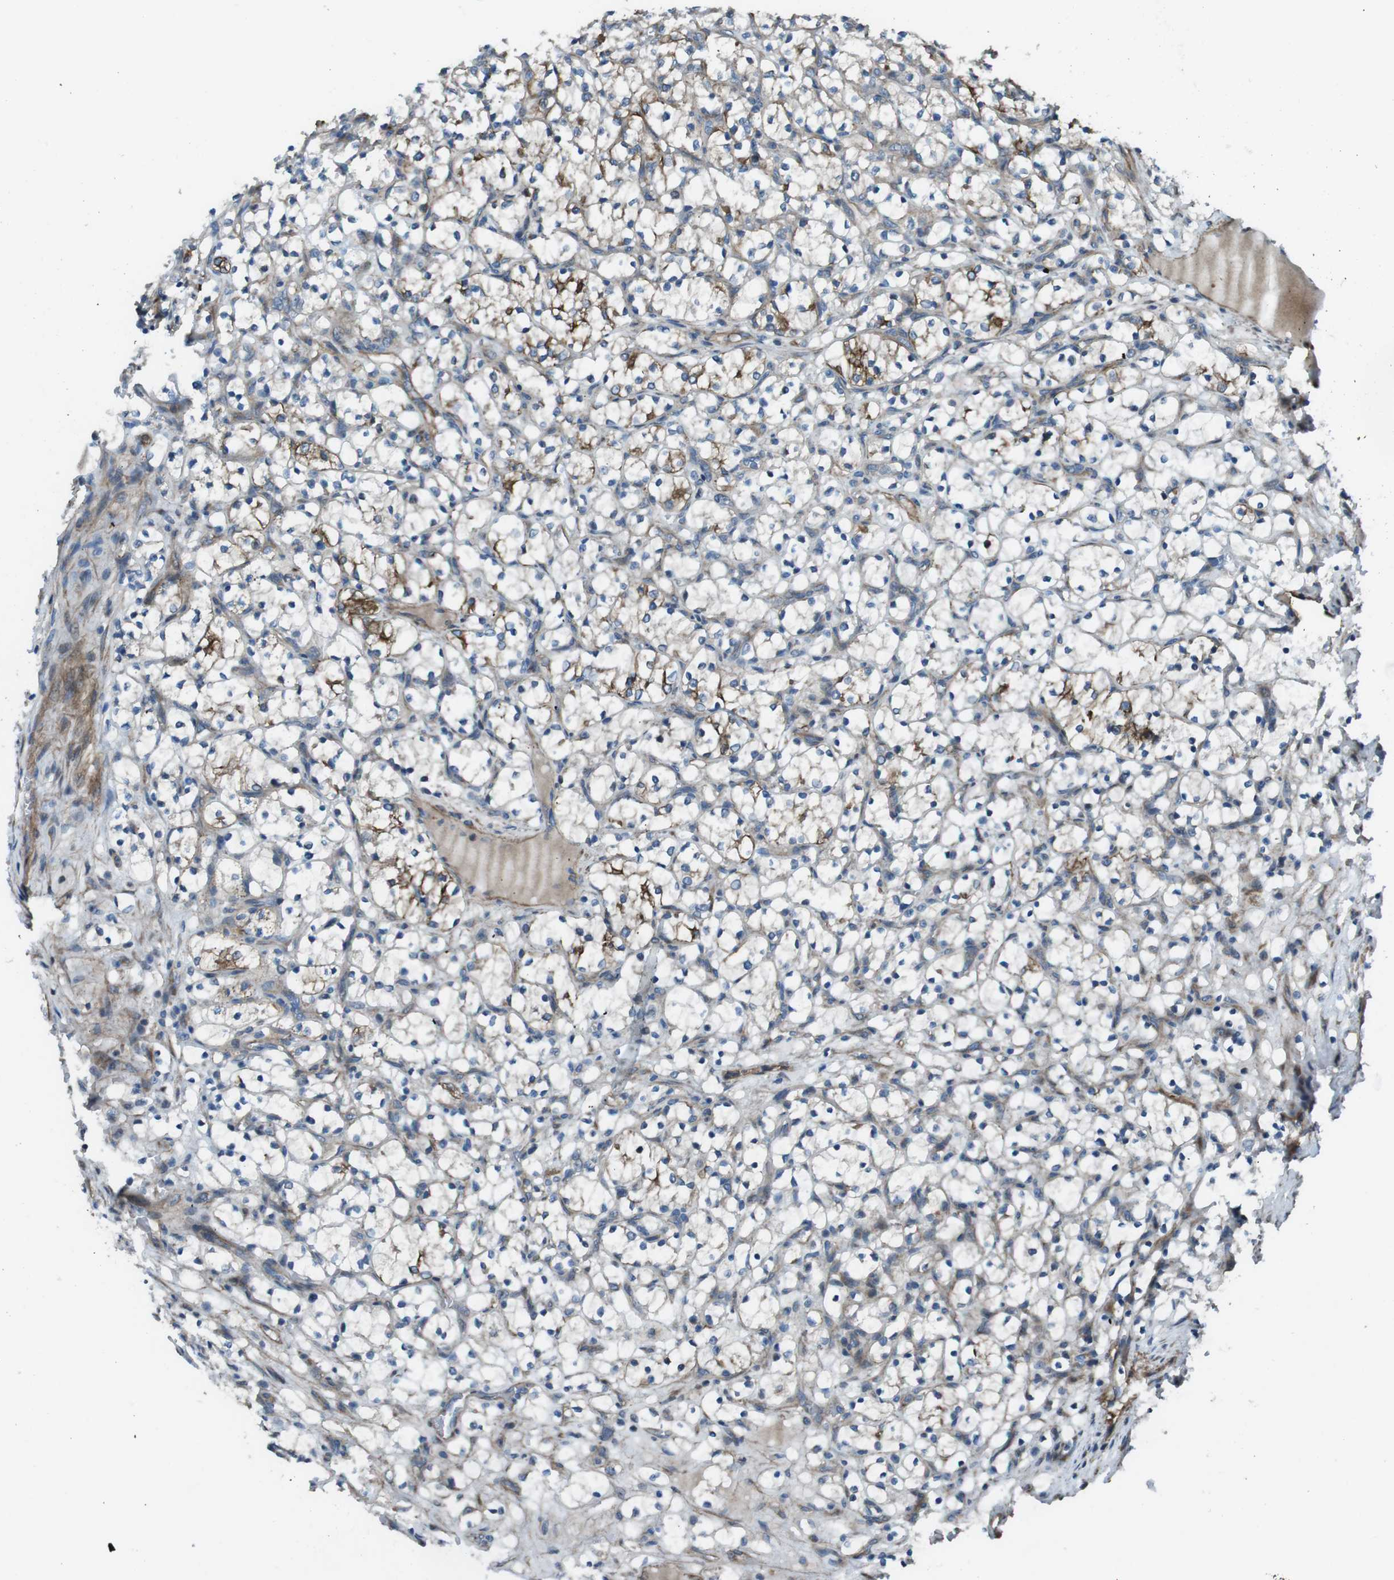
{"staining": {"intensity": "moderate", "quantity": "<25%", "location": "cytoplasmic/membranous"}, "tissue": "renal cancer", "cell_type": "Tumor cells", "image_type": "cancer", "snomed": [{"axis": "morphology", "description": "Adenocarcinoma, NOS"}, {"axis": "topography", "description": "Kidney"}], "caption": "Immunohistochemical staining of human renal cancer displays low levels of moderate cytoplasmic/membranous staining in about <25% of tumor cells.", "gene": "FAM174B", "patient": {"sex": "female", "age": 69}}